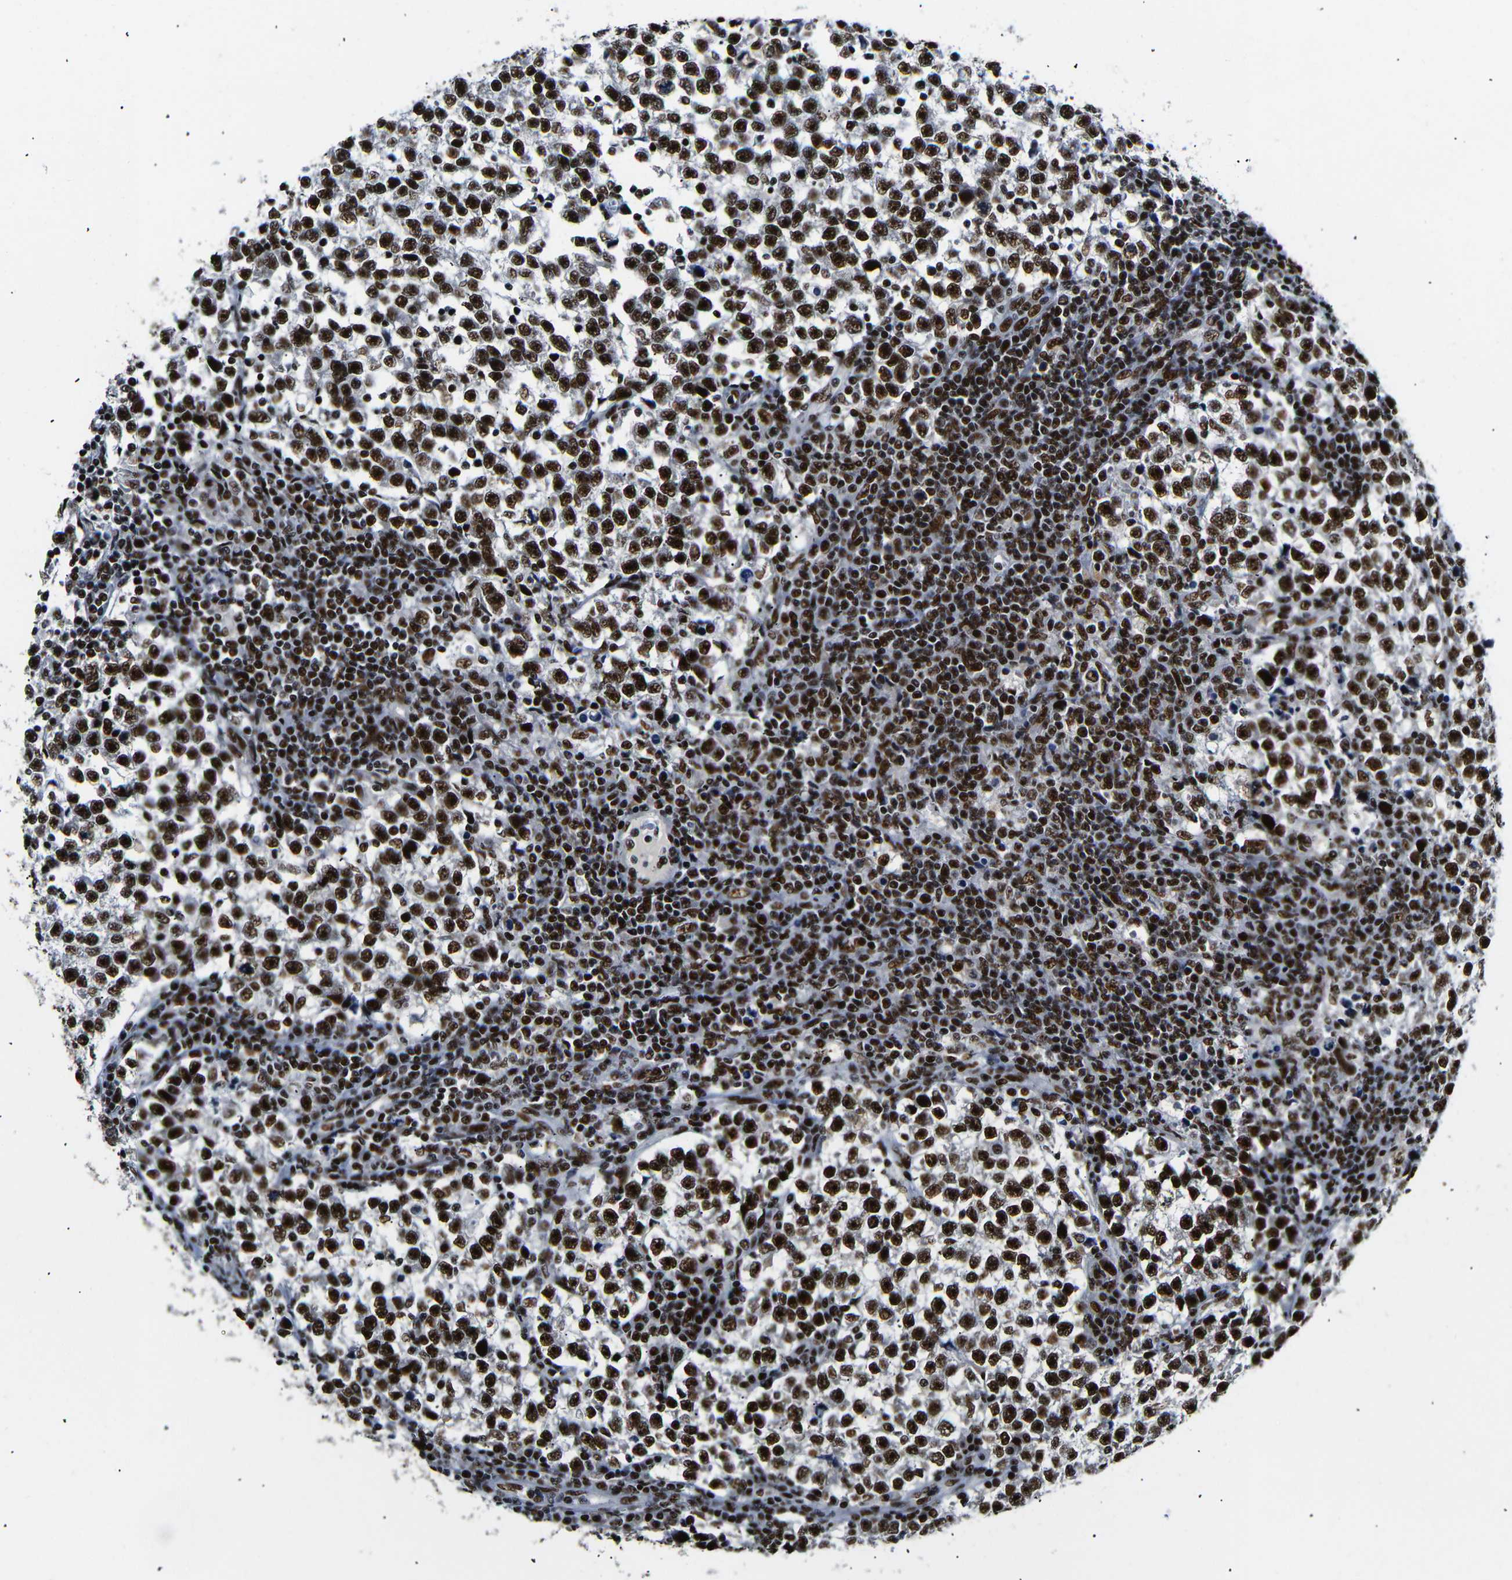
{"staining": {"intensity": "strong", "quantity": ">75%", "location": "nuclear"}, "tissue": "testis cancer", "cell_type": "Tumor cells", "image_type": "cancer", "snomed": [{"axis": "morphology", "description": "Normal tissue, NOS"}, {"axis": "morphology", "description": "Seminoma, NOS"}, {"axis": "topography", "description": "Testis"}], "caption": "Tumor cells reveal high levels of strong nuclear positivity in approximately >75% of cells in seminoma (testis).", "gene": "SETDB2", "patient": {"sex": "male", "age": 43}}